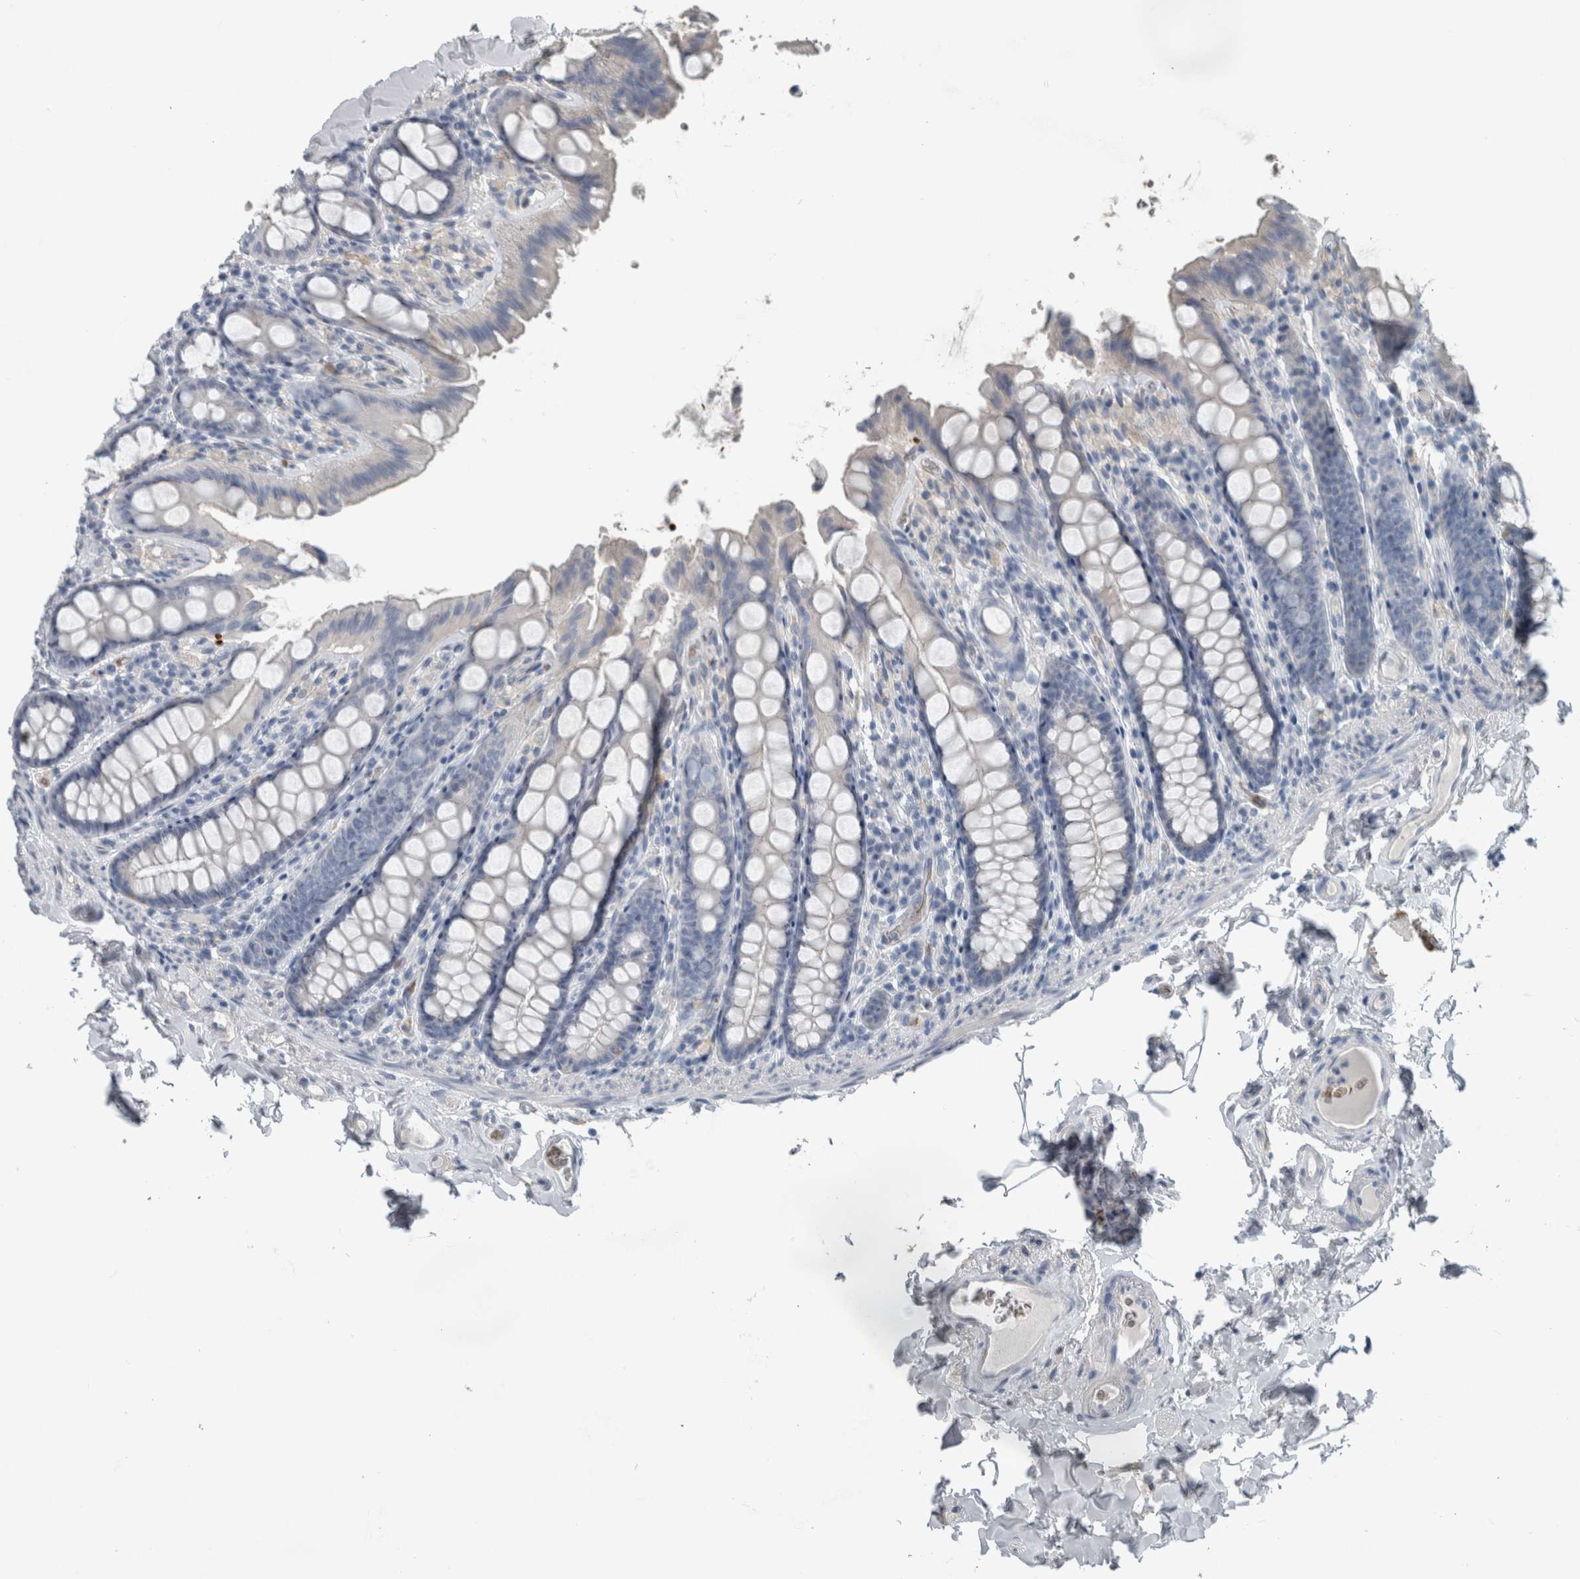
{"staining": {"intensity": "negative", "quantity": "none", "location": "none"}, "tissue": "colon", "cell_type": "Endothelial cells", "image_type": "normal", "snomed": [{"axis": "morphology", "description": "Normal tissue, NOS"}, {"axis": "topography", "description": "Colon"}, {"axis": "topography", "description": "Peripheral nerve tissue"}], "caption": "IHC photomicrograph of unremarkable human colon stained for a protein (brown), which reveals no positivity in endothelial cells. The staining is performed using DAB brown chromogen with nuclei counter-stained in using hematoxylin.", "gene": "SH3GL2", "patient": {"sex": "female", "age": 61}}